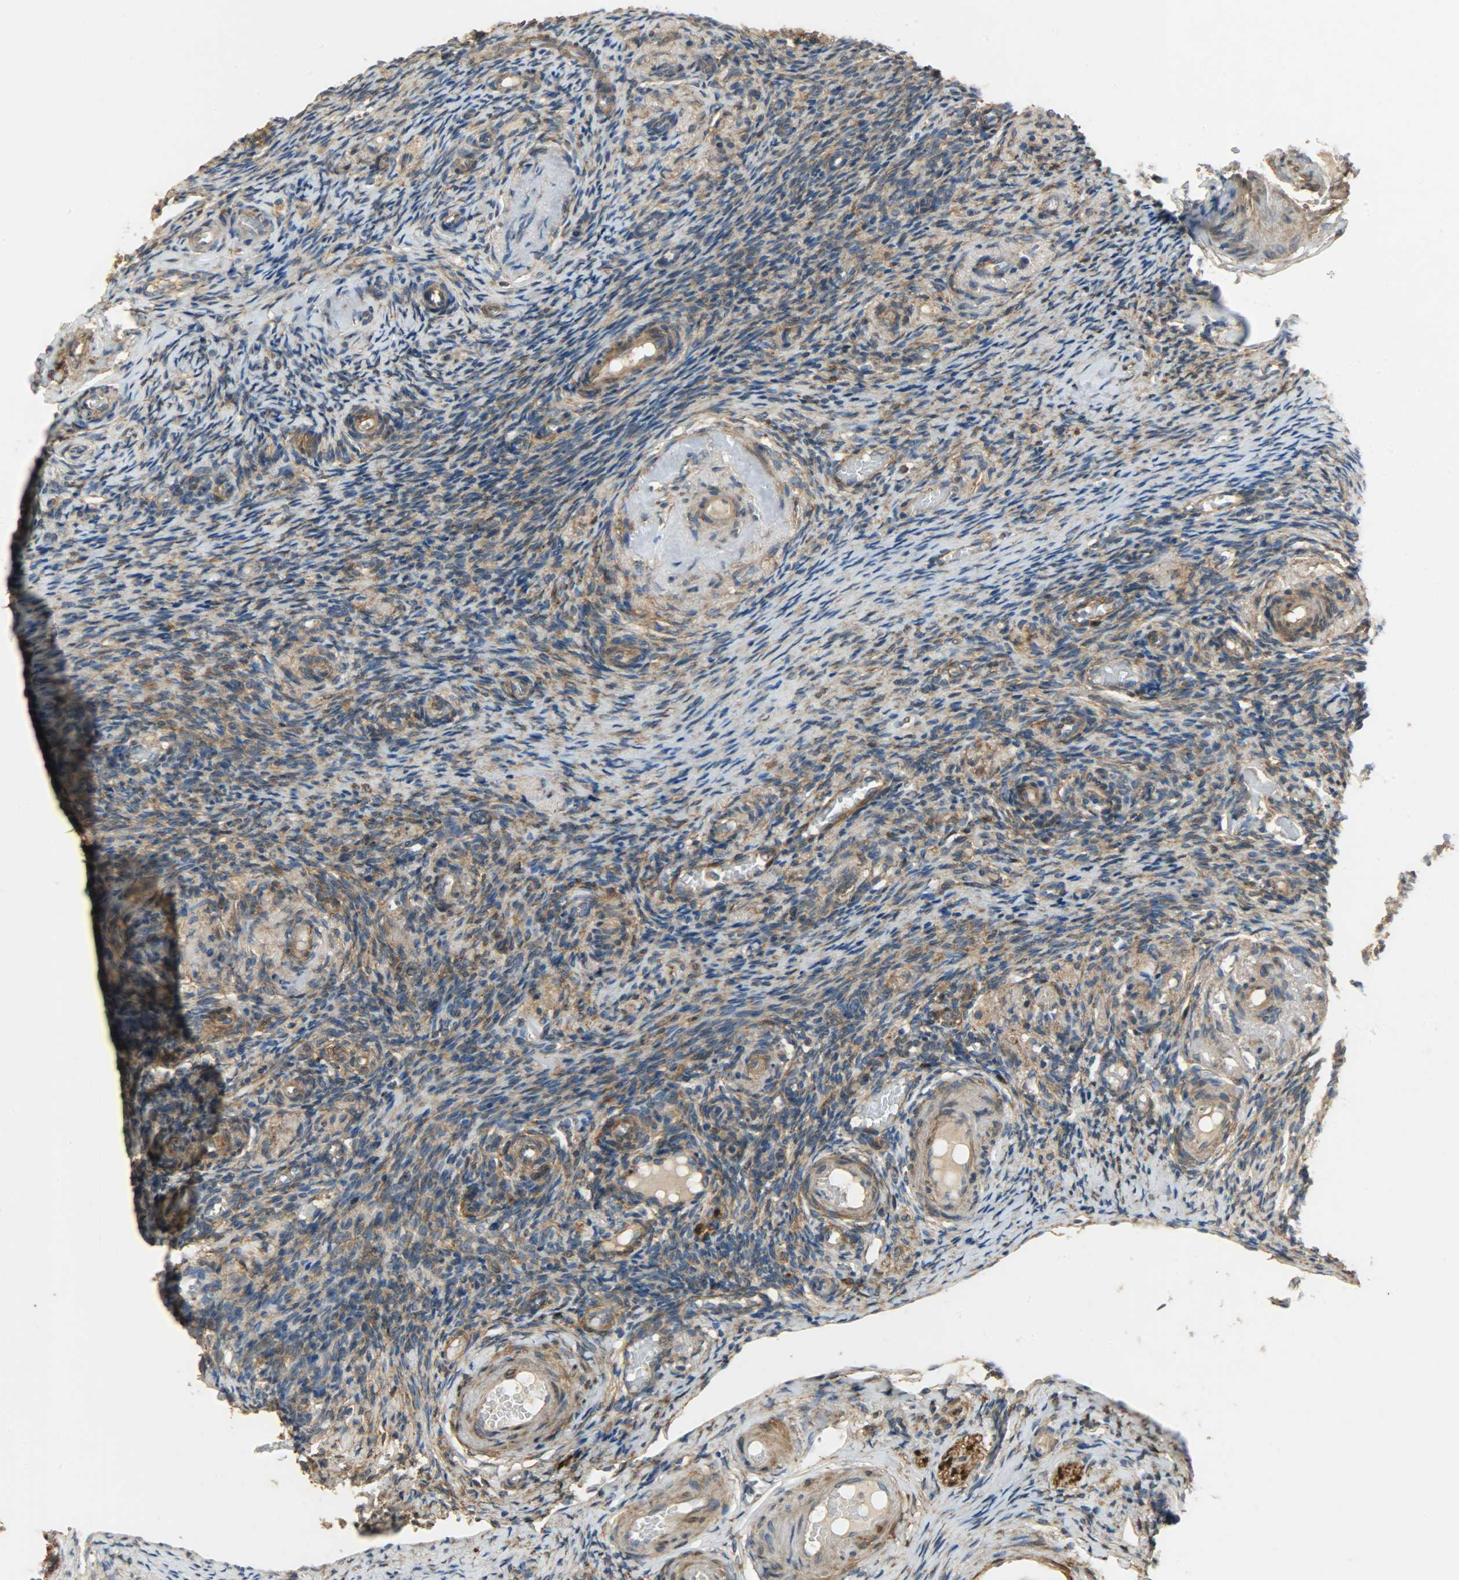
{"staining": {"intensity": "strong", "quantity": ">75%", "location": "cytoplasmic/membranous"}, "tissue": "ovary", "cell_type": "Ovarian stroma cells", "image_type": "normal", "snomed": [{"axis": "morphology", "description": "Normal tissue, NOS"}, {"axis": "topography", "description": "Ovary"}], "caption": "The histopathology image exhibits immunohistochemical staining of benign ovary. There is strong cytoplasmic/membranous positivity is seen in about >75% of ovarian stroma cells.", "gene": "C1orf198", "patient": {"sex": "female", "age": 60}}